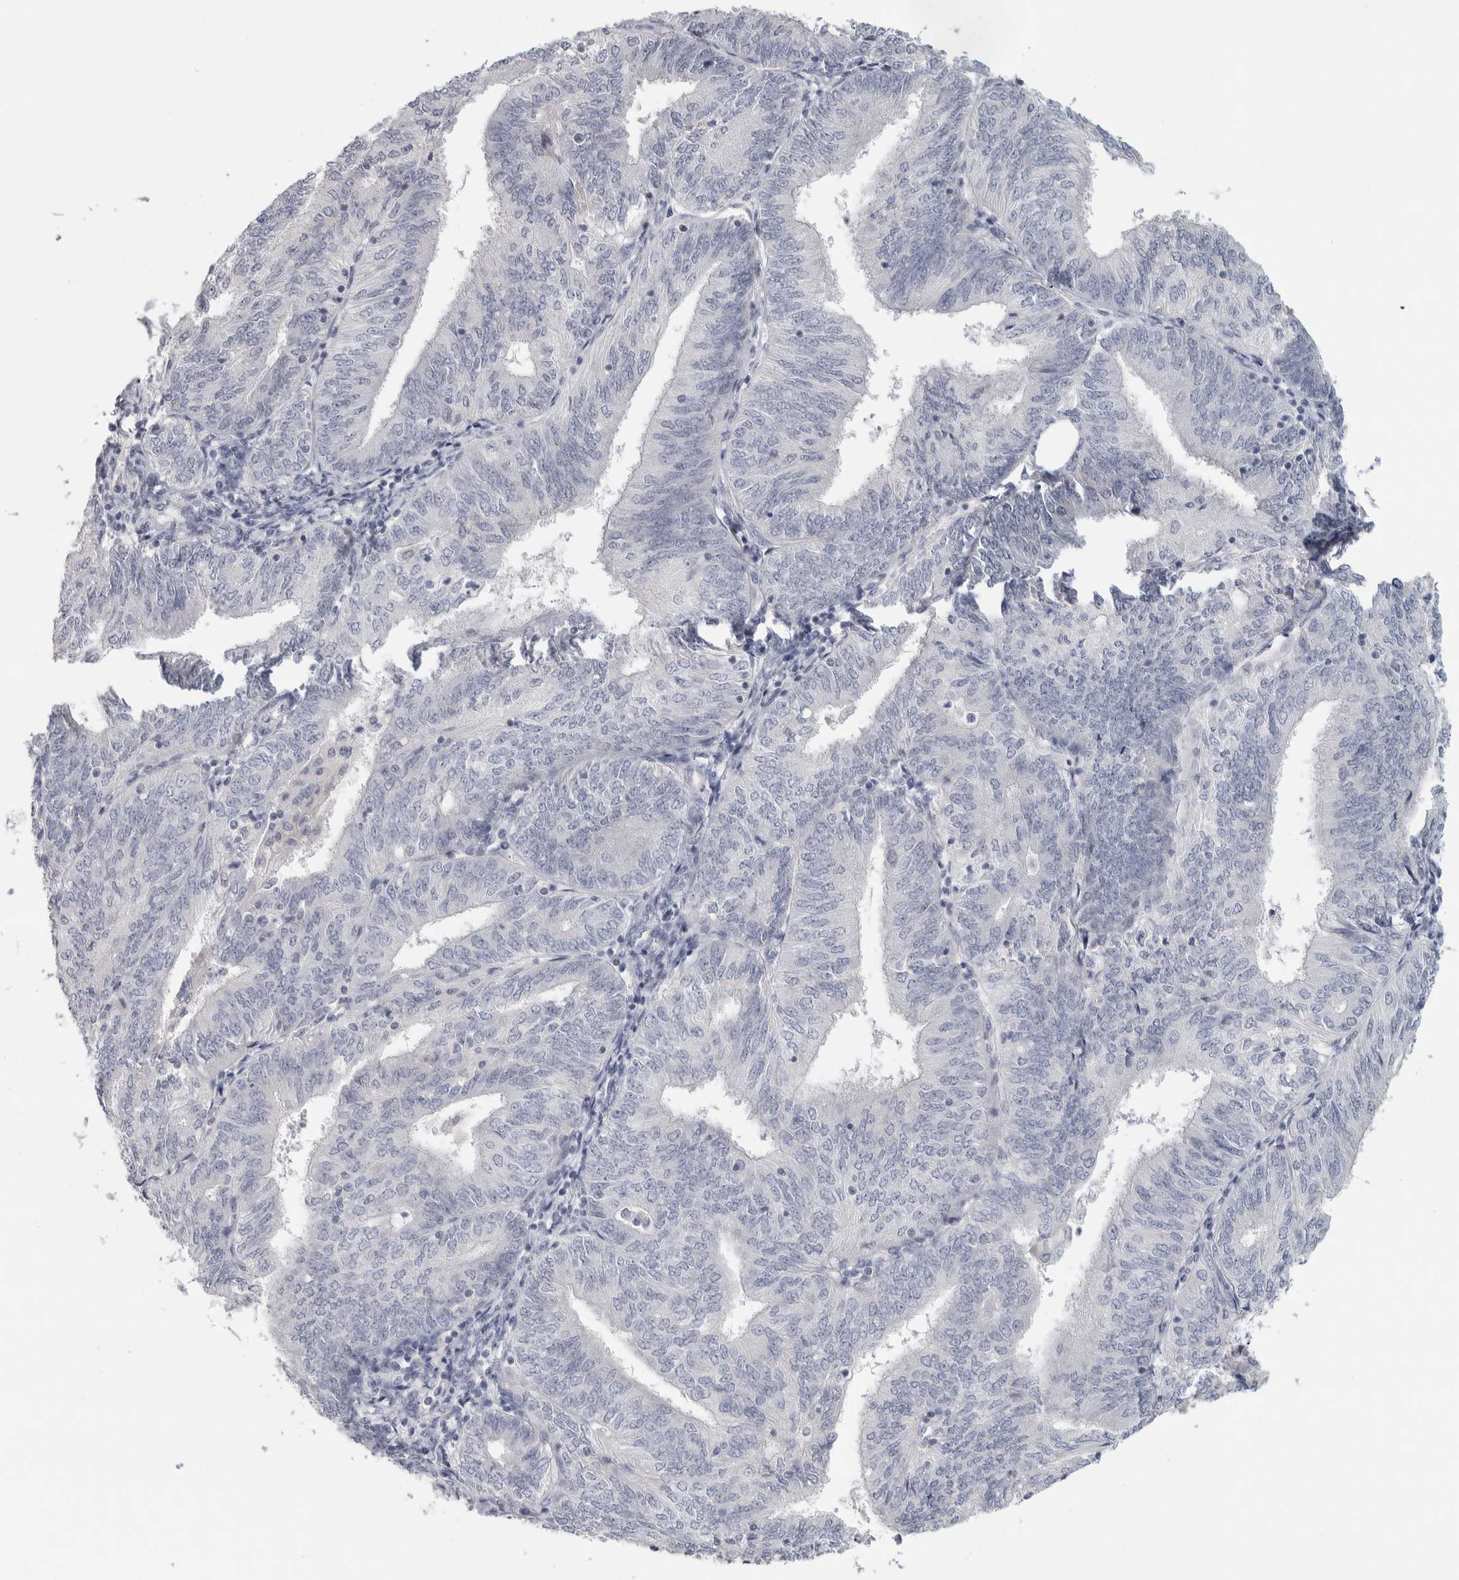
{"staining": {"intensity": "negative", "quantity": "none", "location": "none"}, "tissue": "endometrial cancer", "cell_type": "Tumor cells", "image_type": "cancer", "snomed": [{"axis": "morphology", "description": "Adenocarcinoma, NOS"}, {"axis": "topography", "description": "Endometrium"}], "caption": "The histopathology image demonstrates no staining of tumor cells in adenocarcinoma (endometrial).", "gene": "DCXR", "patient": {"sex": "female", "age": 58}}